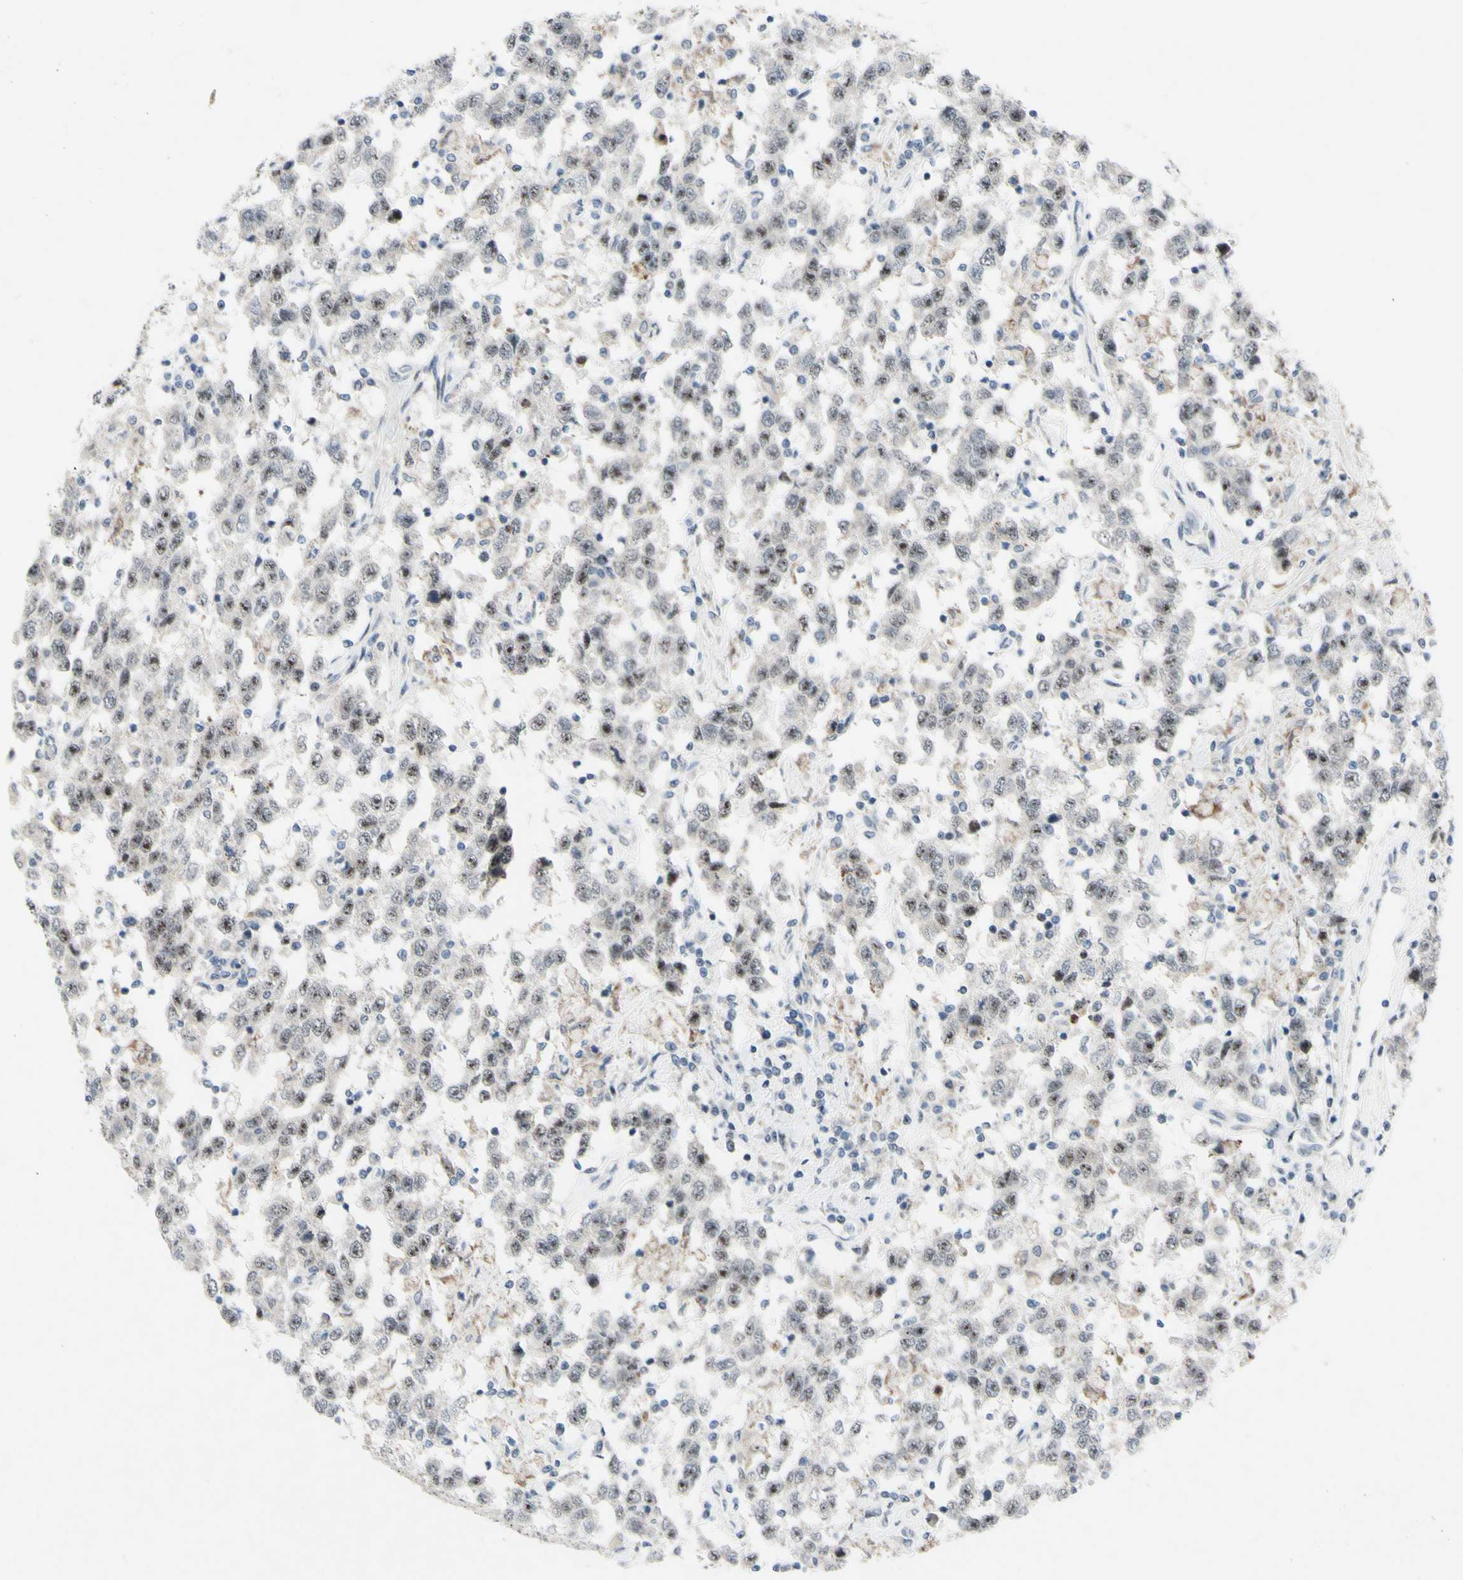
{"staining": {"intensity": "weak", "quantity": ">75%", "location": "nuclear"}, "tissue": "testis cancer", "cell_type": "Tumor cells", "image_type": "cancer", "snomed": [{"axis": "morphology", "description": "Seminoma, NOS"}, {"axis": "topography", "description": "Testis"}], "caption": "The histopathology image shows immunohistochemical staining of seminoma (testis). There is weak nuclear positivity is present in approximately >75% of tumor cells. Nuclei are stained in blue.", "gene": "POLR1A", "patient": {"sex": "male", "age": 41}}